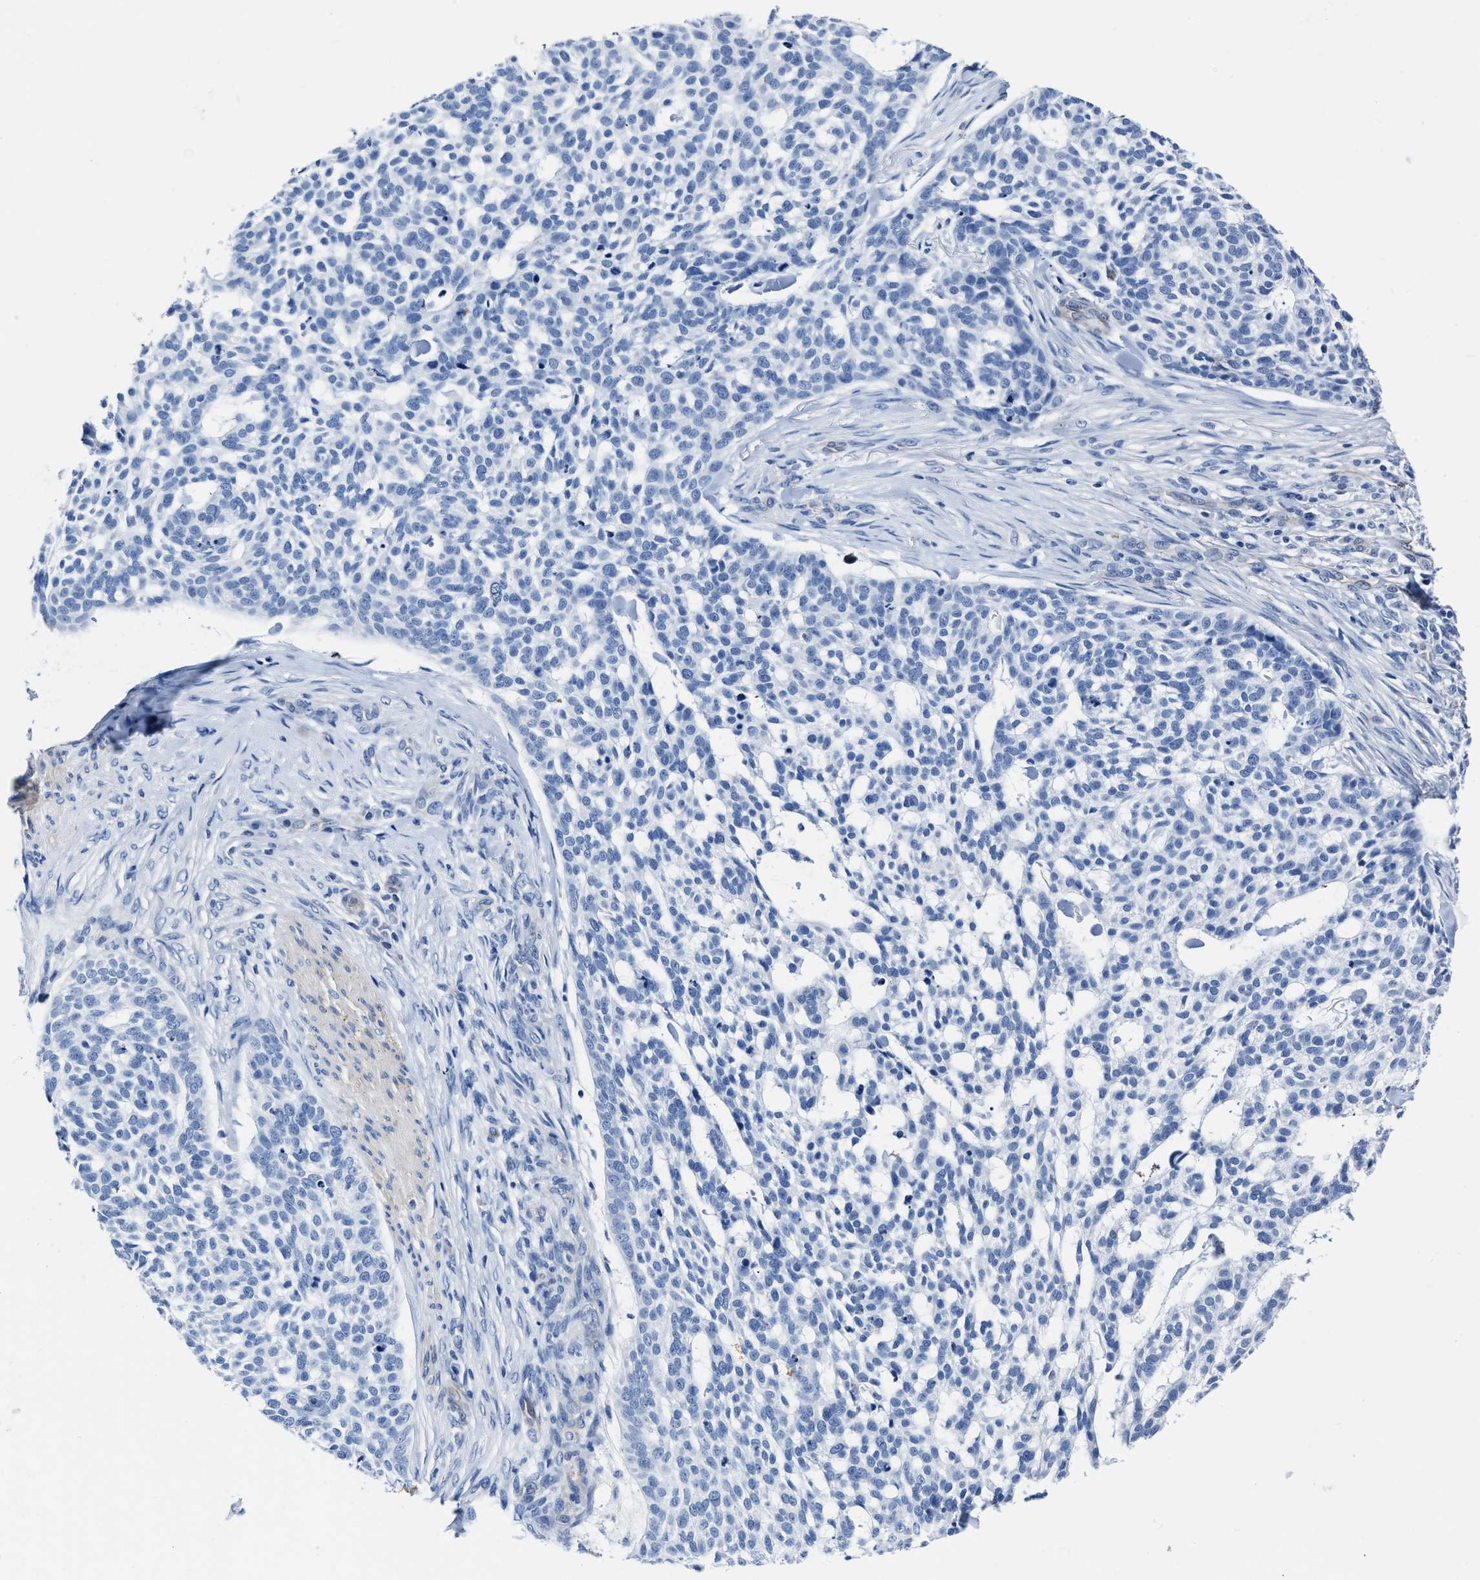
{"staining": {"intensity": "negative", "quantity": "none", "location": "none"}, "tissue": "skin cancer", "cell_type": "Tumor cells", "image_type": "cancer", "snomed": [{"axis": "morphology", "description": "Basal cell carcinoma"}, {"axis": "topography", "description": "Skin"}], "caption": "Image shows no significant protein staining in tumor cells of basal cell carcinoma (skin).", "gene": "KCNMB3", "patient": {"sex": "female", "age": 64}}